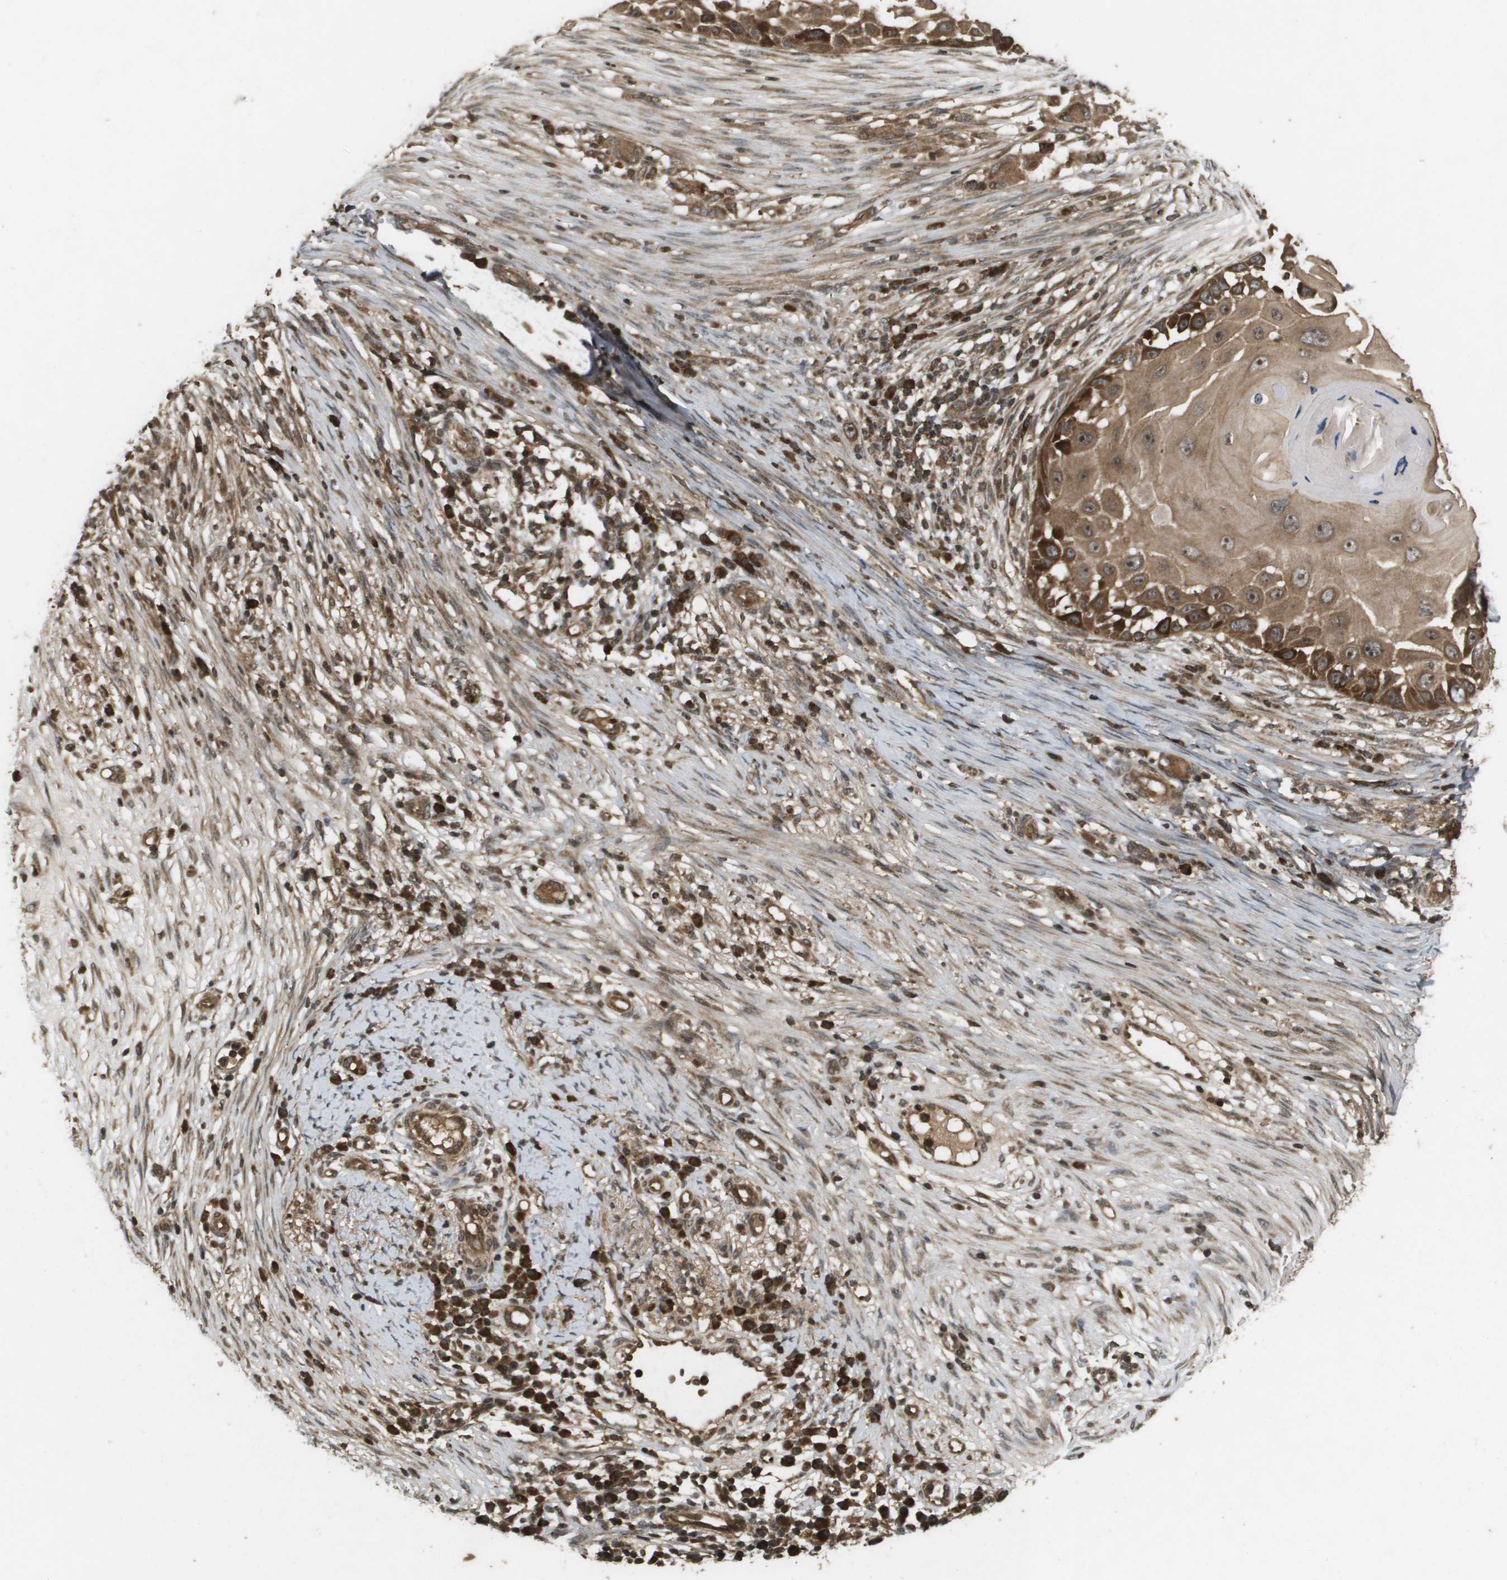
{"staining": {"intensity": "strong", "quantity": ">75%", "location": "cytoplasmic/membranous"}, "tissue": "skin cancer", "cell_type": "Tumor cells", "image_type": "cancer", "snomed": [{"axis": "morphology", "description": "Squamous cell carcinoma, NOS"}, {"axis": "topography", "description": "Skin"}], "caption": "Immunohistochemical staining of skin squamous cell carcinoma displays high levels of strong cytoplasmic/membranous staining in approximately >75% of tumor cells.", "gene": "KIF11", "patient": {"sex": "female", "age": 44}}